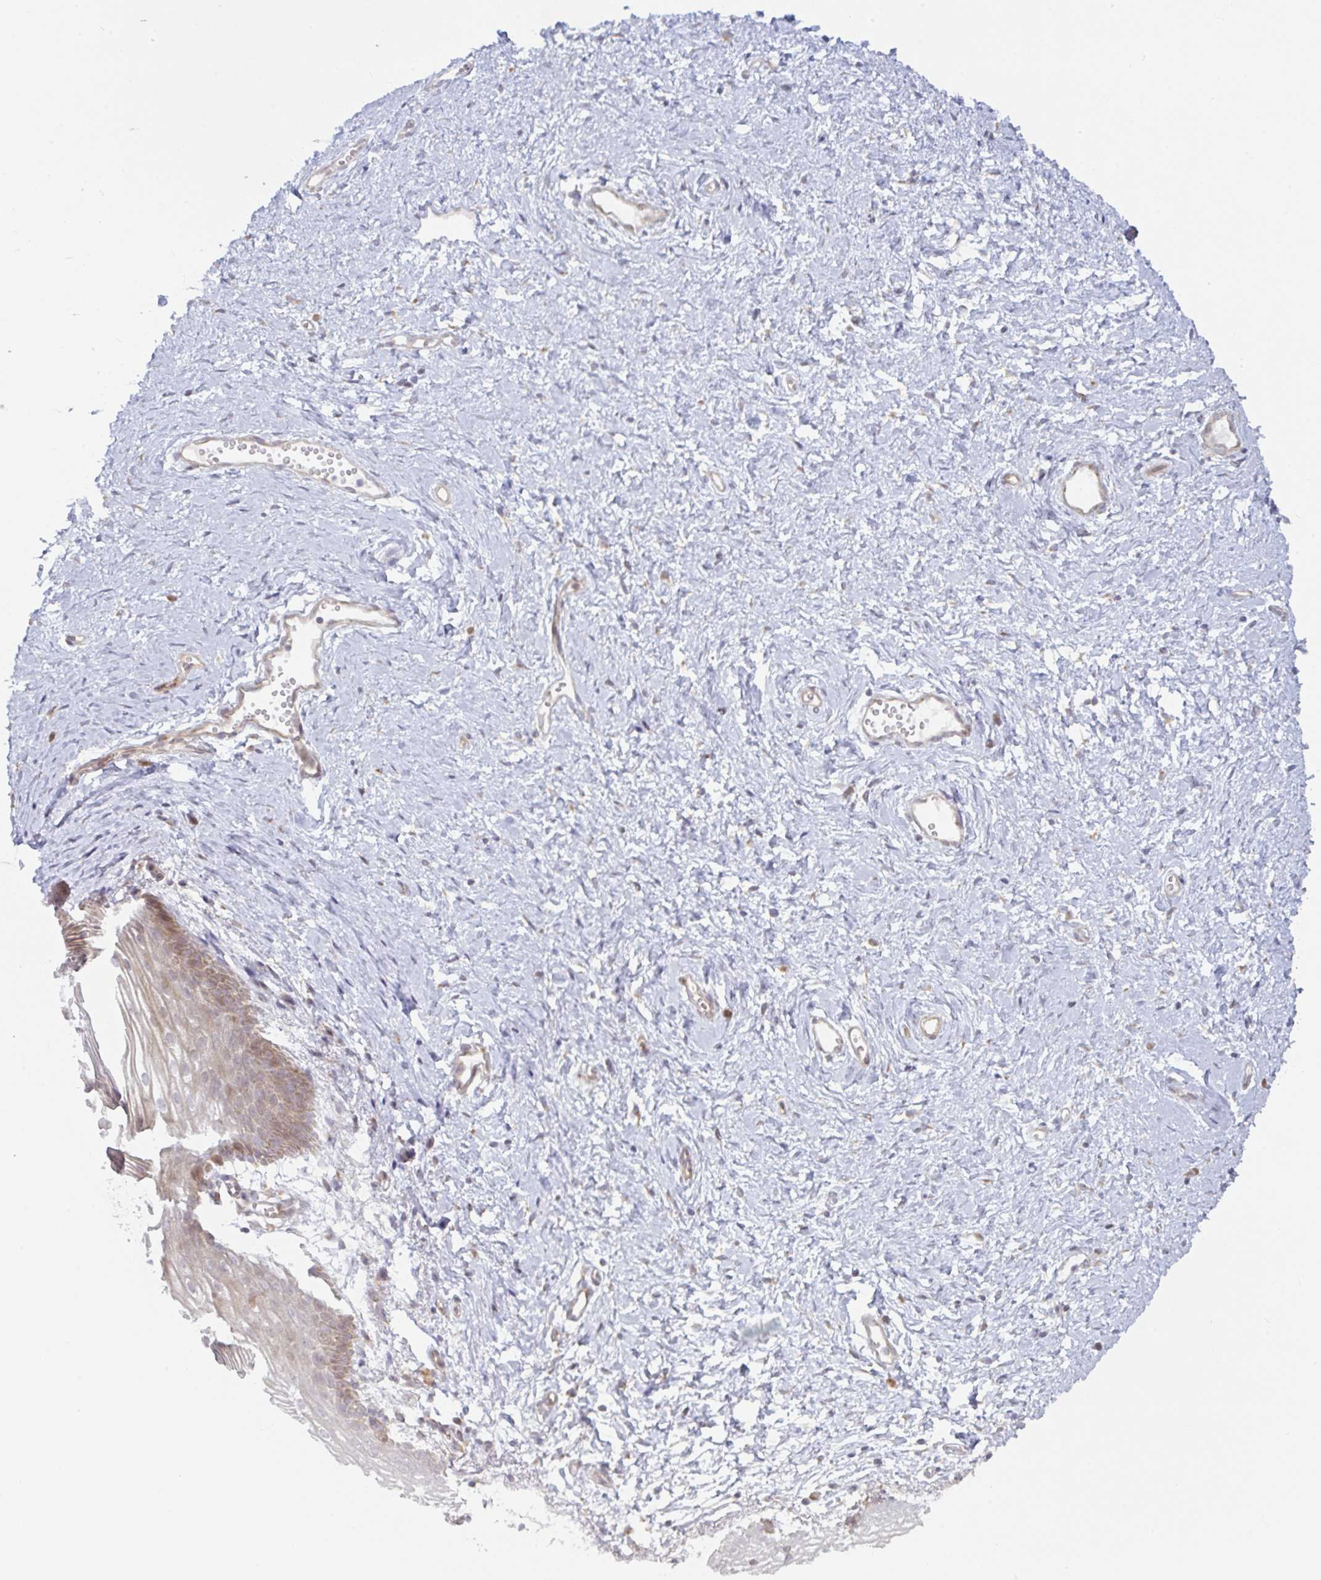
{"staining": {"intensity": "moderate", "quantity": "25%-75%", "location": "cytoplasmic/membranous"}, "tissue": "vagina", "cell_type": "Squamous epithelial cells", "image_type": "normal", "snomed": [{"axis": "morphology", "description": "Normal tissue, NOS"}, {"axis": "topography", "description": "Vagina"}], "caption": "IHC photomicrograph of benign vagina: vagina stained using immunohistochemistry (IHC) demonstrates medium levels of moderate protein expression localized specifically in the cytoplasmic/membranous of squamous epithelial cells, appearing as a cytoplasmic/membranous brown color.", "gene": "MOB1A", "patient": {"sex": "female", "age": 56}}